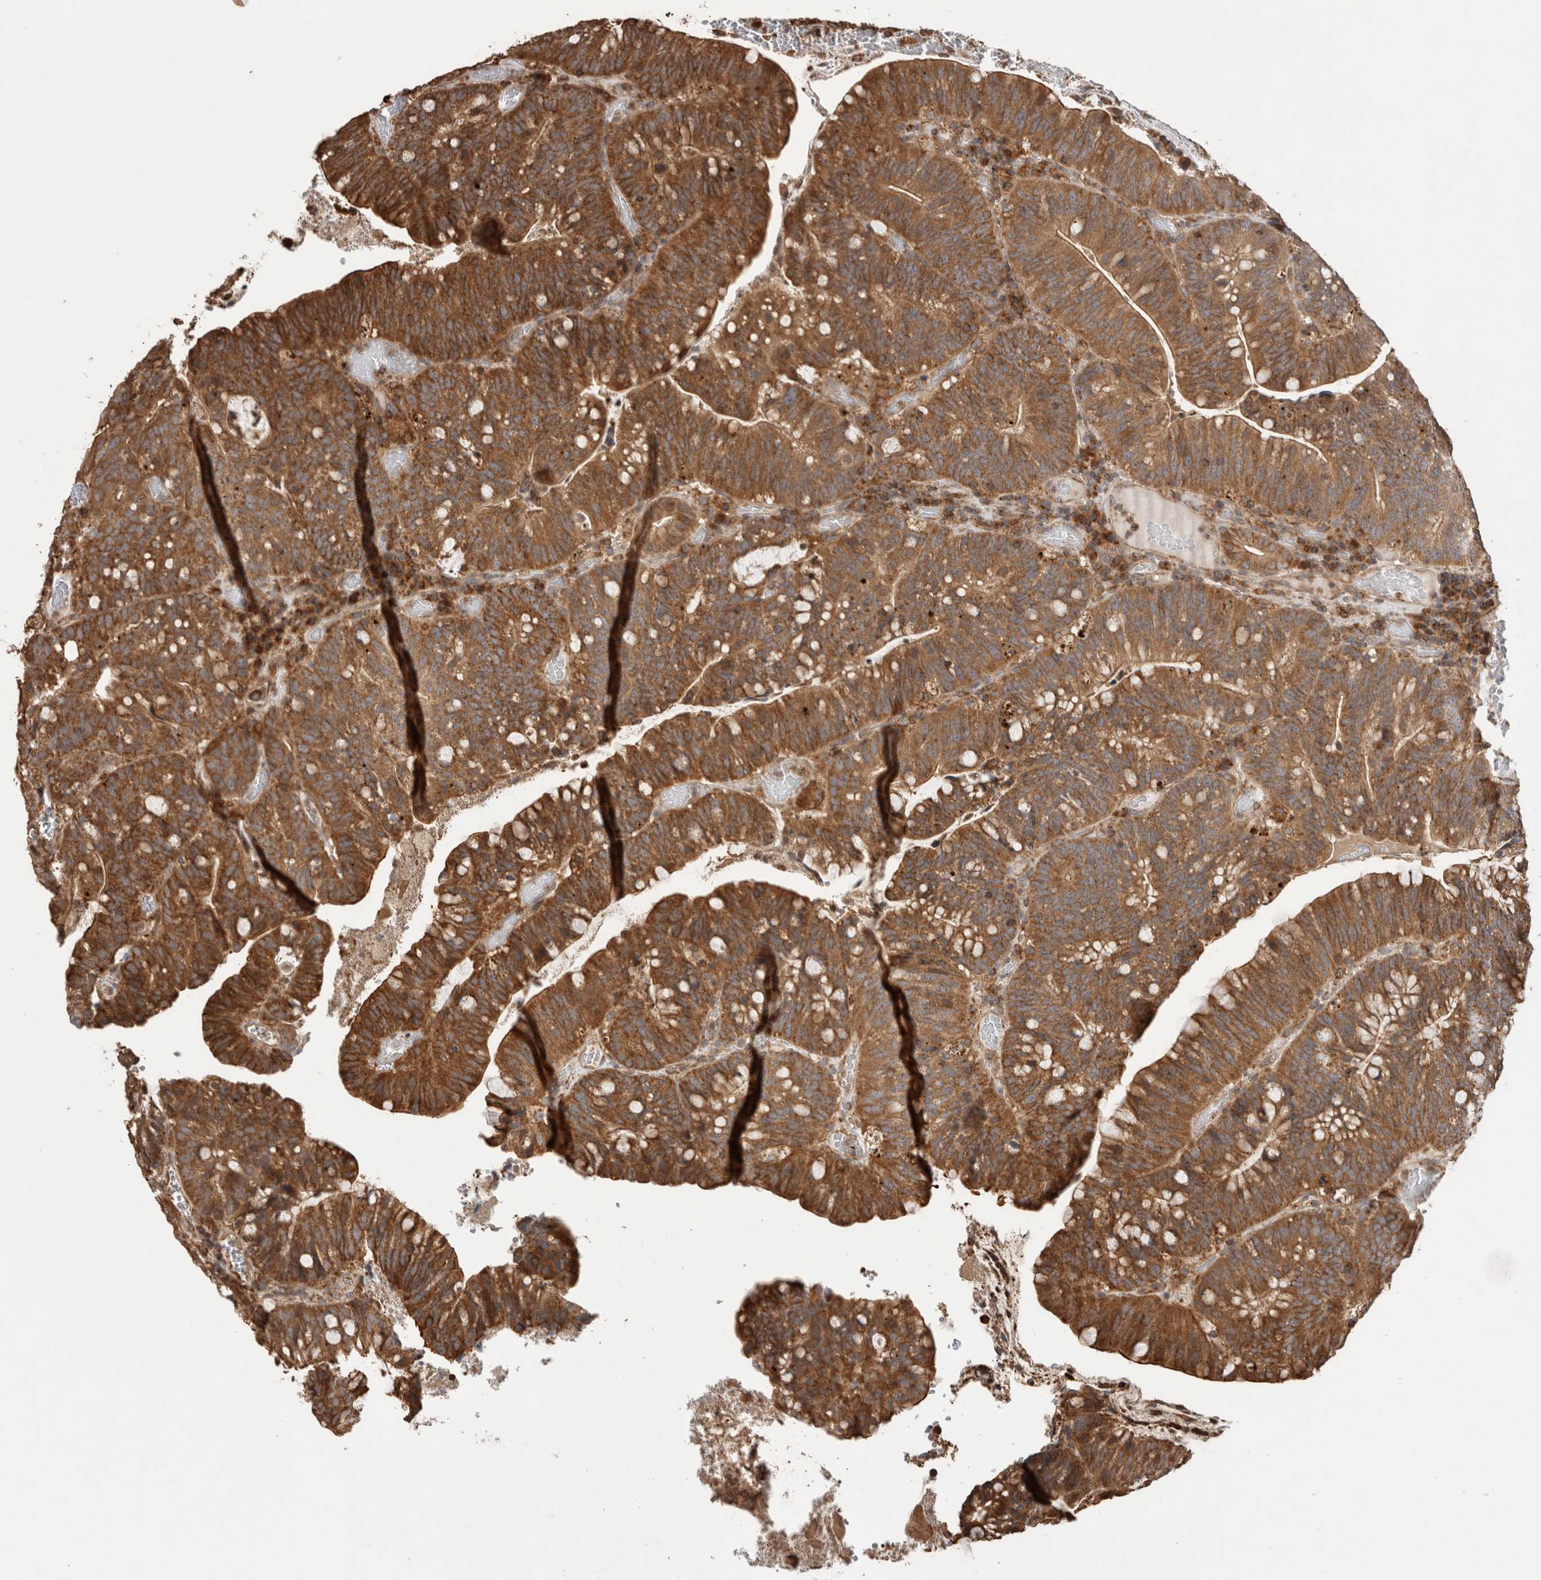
{"staining": {"intensity": "strong", "quantity": ">75%", "location": "cytoplasmic/membranous"}, "tissue": "colorectal cancer", "cell_type": "Tumor cells", "image_type": "cancer", "snomed": [{"axis": "morphology", "description": "Adenocarcinoma, NOS"}, {"axis": "topography", "description": "Colon"}], "caption": "An immunohistochemistry (IHC) histopathology image of tumor tissue is shown. Protein staining in brown shows strong cytoplasmic/membranous positivity in adenocarcinoma (colorectal) within tumor cells.", "gene": "IMMP2L", "patient": {"sex": "female", "age": 66}}